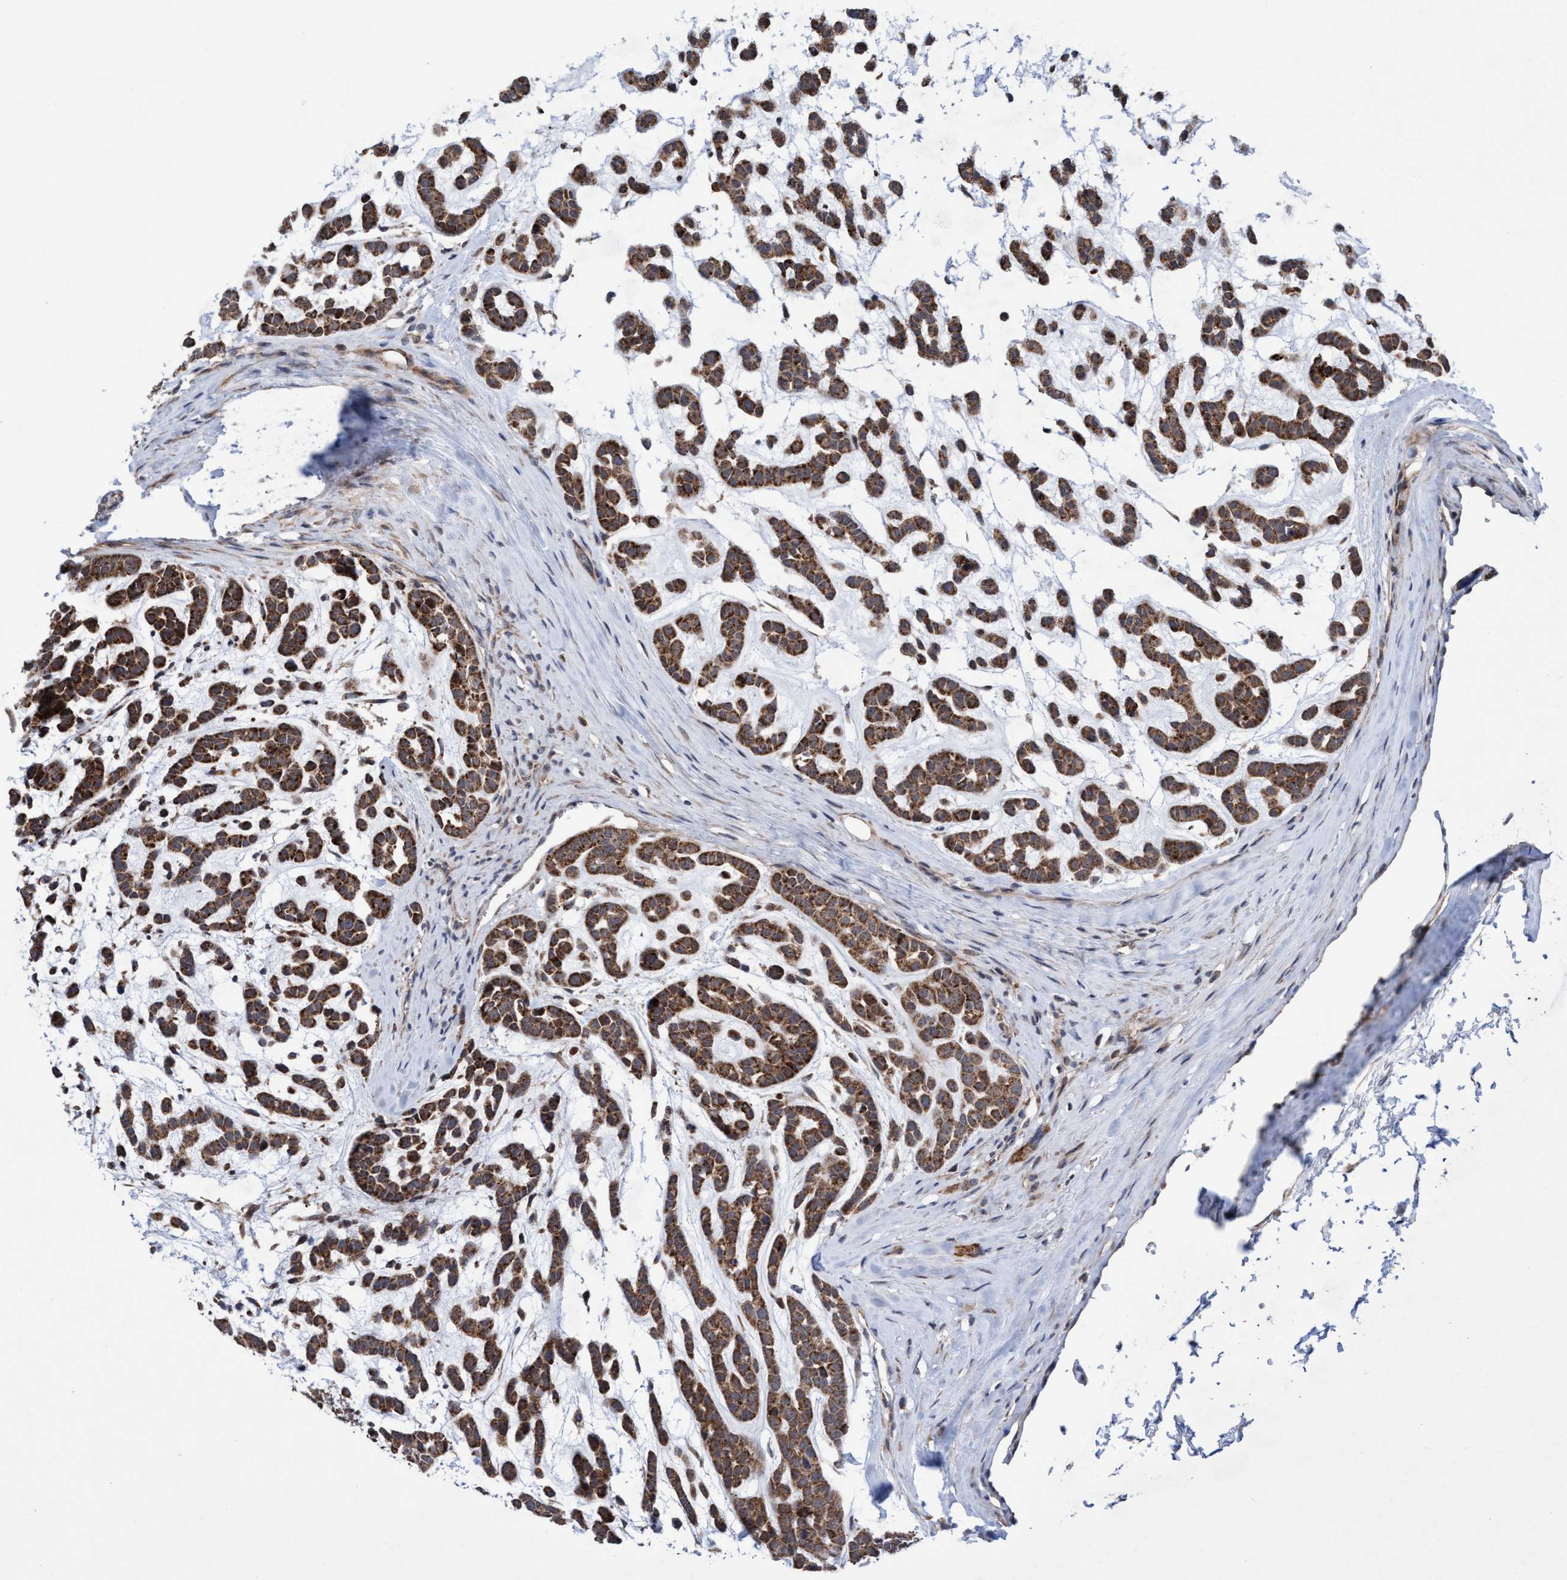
{"staining": {"intensity": "strong", "quantity": ">75%", "location": "cytoplasmic/membranous"}, "tissue": "head and neck cancer", "cell_type": "Tumor cells", "image_type": "cancer", "snomed": [{"axis": "morphology", "description": "Adenocarcinoma, NOS"}, {"axis": "morphology", "description": "Adenoma, NOS"}, {"axis": "topography", "description": "Head-Neck"}], "caption": "This micrograph exhibits immunohistochemistry staining of human head and neck cancer, with high strong cytoplasmic/membranous expression in about >75% of tumor cells.", "gene": "P2RY14", "patient": {"sex": "female", "age": 55}}